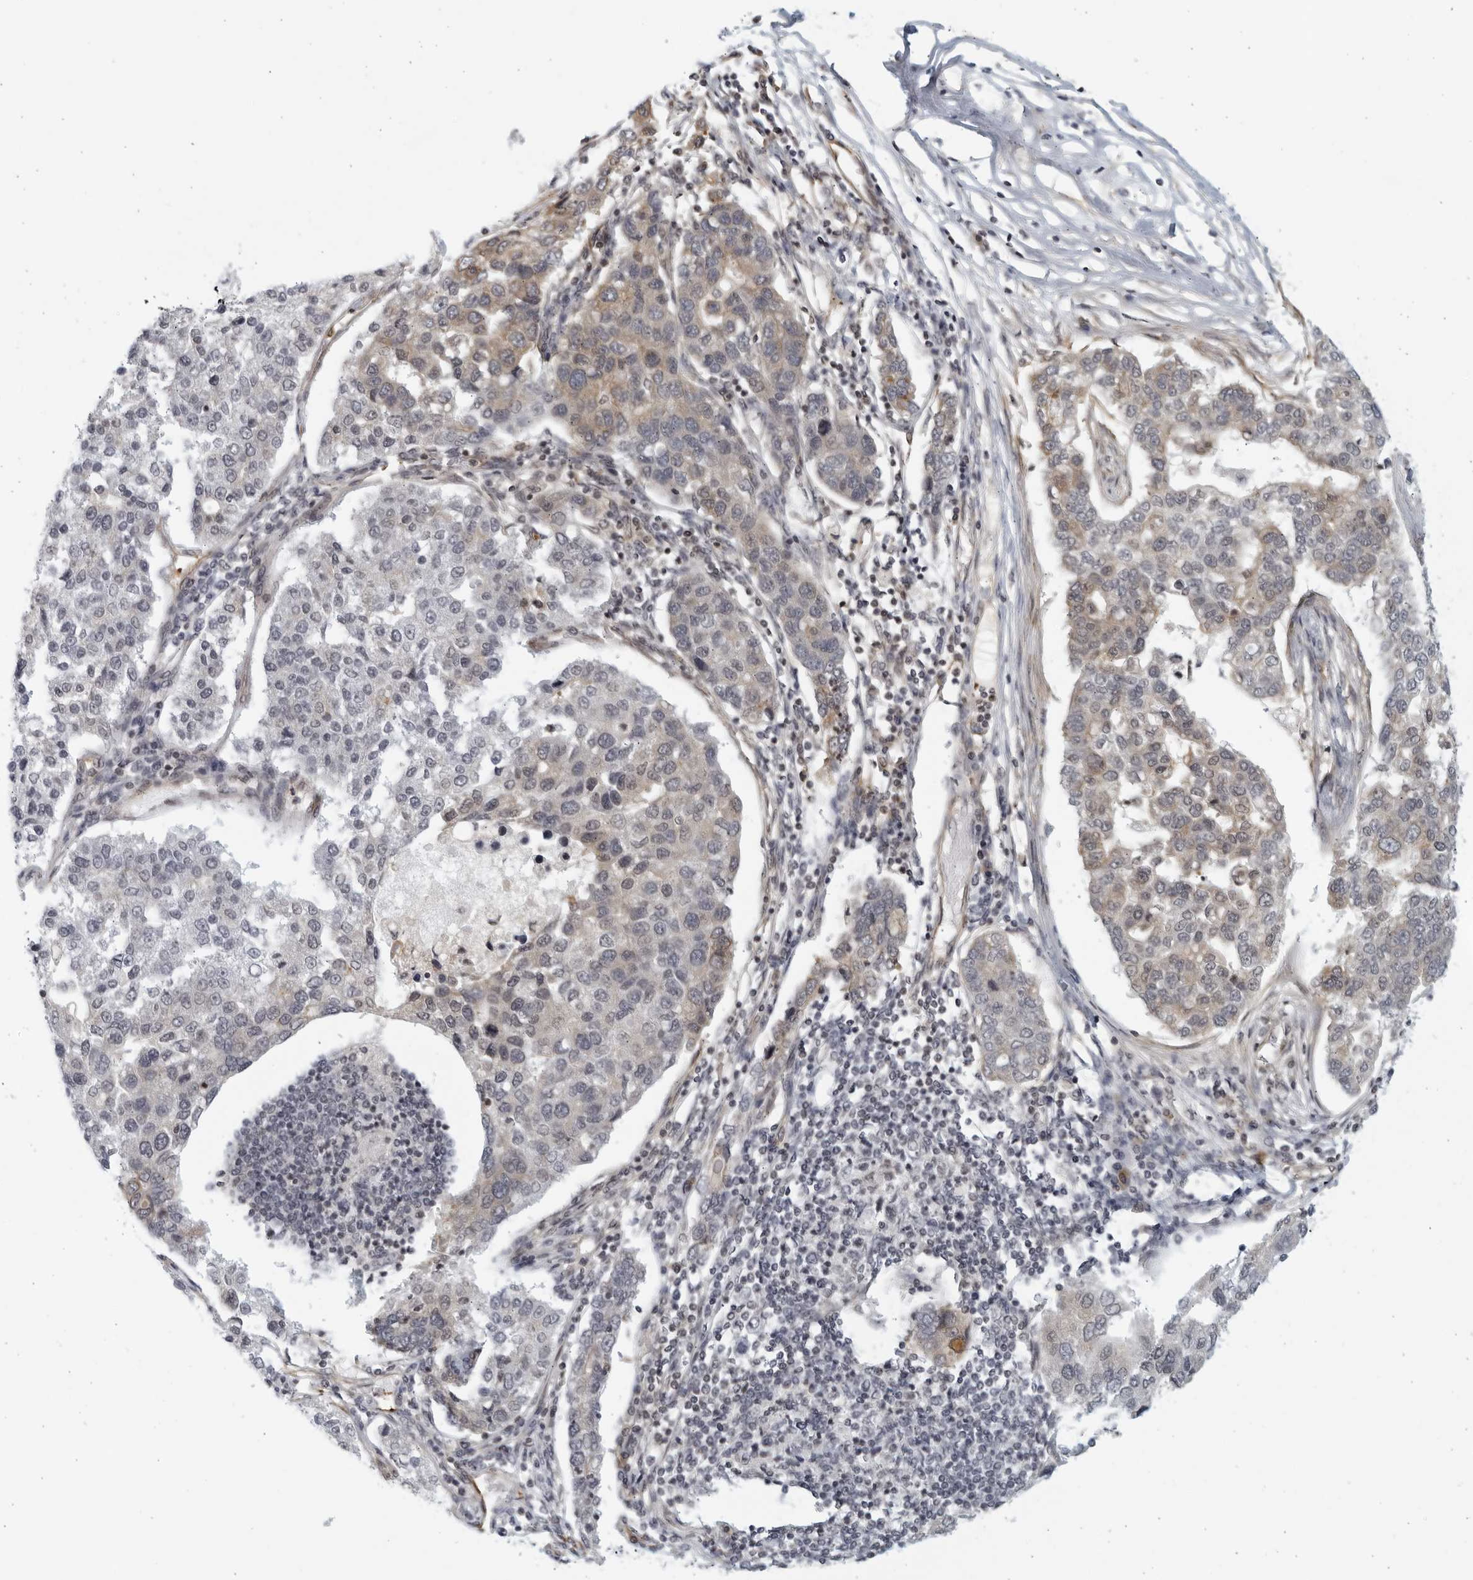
{"staining": {"intensity": "weak", "quantity": "25%-75%", "location": "cytoplasmic/membranous"}, "tissue": "pancreatic cancer", "cell_type": "Tumor cells", "image_type": "cancer", "snomed": [{"axis": "morphology", "description": "Adenocarcinoma, NOS"}, {"axis": "topography", "description": "Pancreas"}], "caption": "Pancreatic cancer (adenocarcinoma) stained with a protein marker reveals weak staining in tumor cells.", "gene": "SERTAD4", "patient": {"sex": "female", "age": 61}}